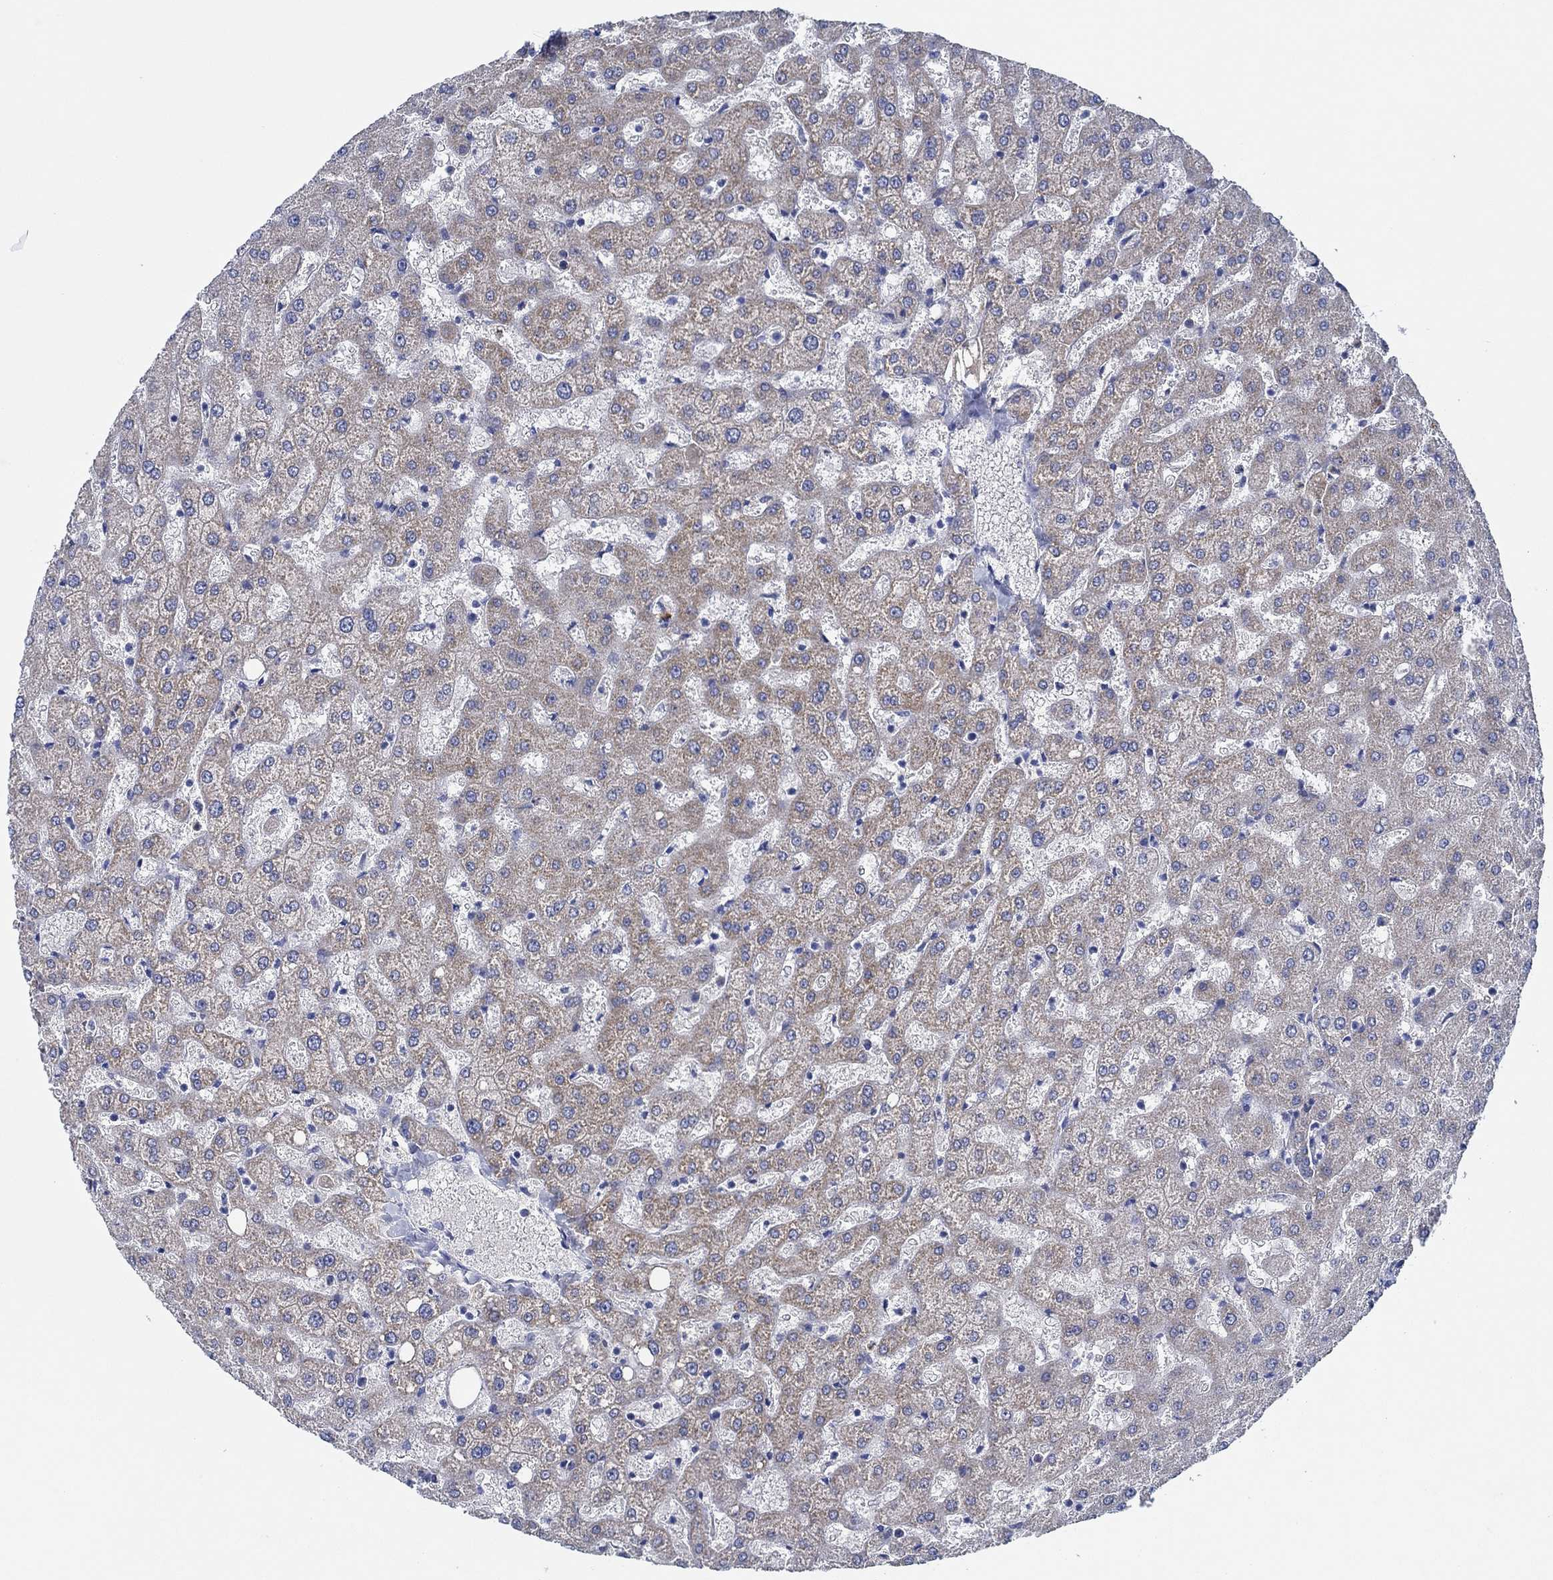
{"staining": {"intensity": "negative", "quantity": "none", "location": "none"}, "tissue": "liver", "cell_type": "Cholangiocytes", "image_type": "normal", "snomed": [{"axis": "morphology", "description": "Normal tissue, NOS"}, {"axis": "topography", "description": "Liver"}], "caption": "Immunohistochemistry (IHC) of normal human liver reveals no staining in cholangiocytes. (DAB (3,3'-diaminobenzidine) immunohistochemistry, high magnification).", "gene": "CPM", "patient": {"sex": "female", "age": 50}}